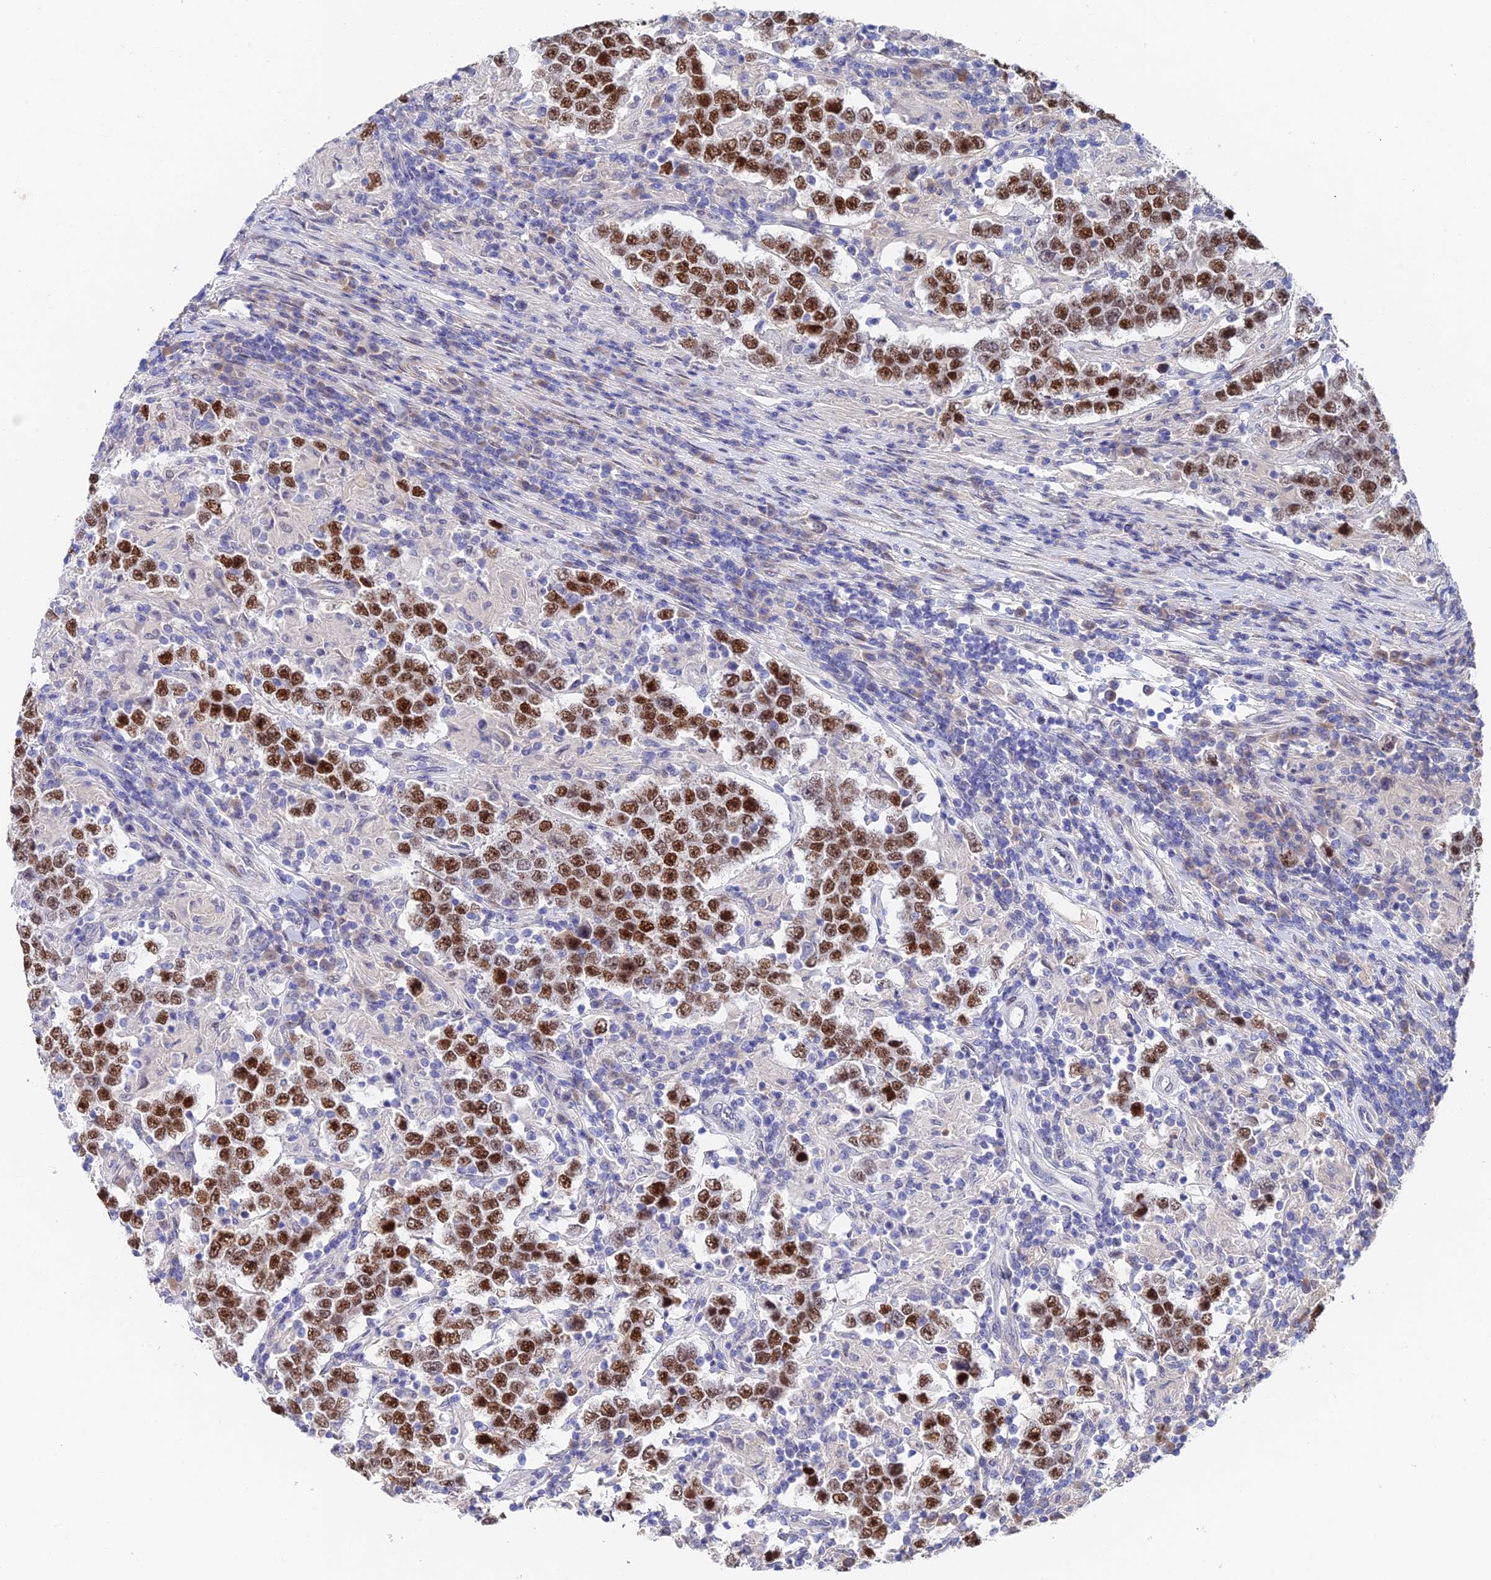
{"staining": {"intensity": "strong", "quantity": ">75%", "location": "nuclear"}, "tissue": "testis cancer", "cell_type": "Tumor cells", "image_type": "cancer", "snomed": [{"axis": "morphology", "description": "Normal tissue, NOS"}, {"axis": "morphology", "description": "Urothelial carcinoma, High grade"}, {"axis": "morphology", "description": "Seminoma, NOS"}, {"axis": "morphology", "description": "Carcinoma, Embryonal, NOS"}, {"axis": "topography", "description": "Urinary bladder"}, {"axis": "topography", "description": "Testis"}], "caption": "Testis cancer tissue shows strong nuclear staining in approximately >75% of tumor cells, visualized by immunohistochemistry. (DAB IHC with brightfield microscopy, high magnification).", "gene": "TRIM24", "patient": {"sex": "male", "age": 41}}